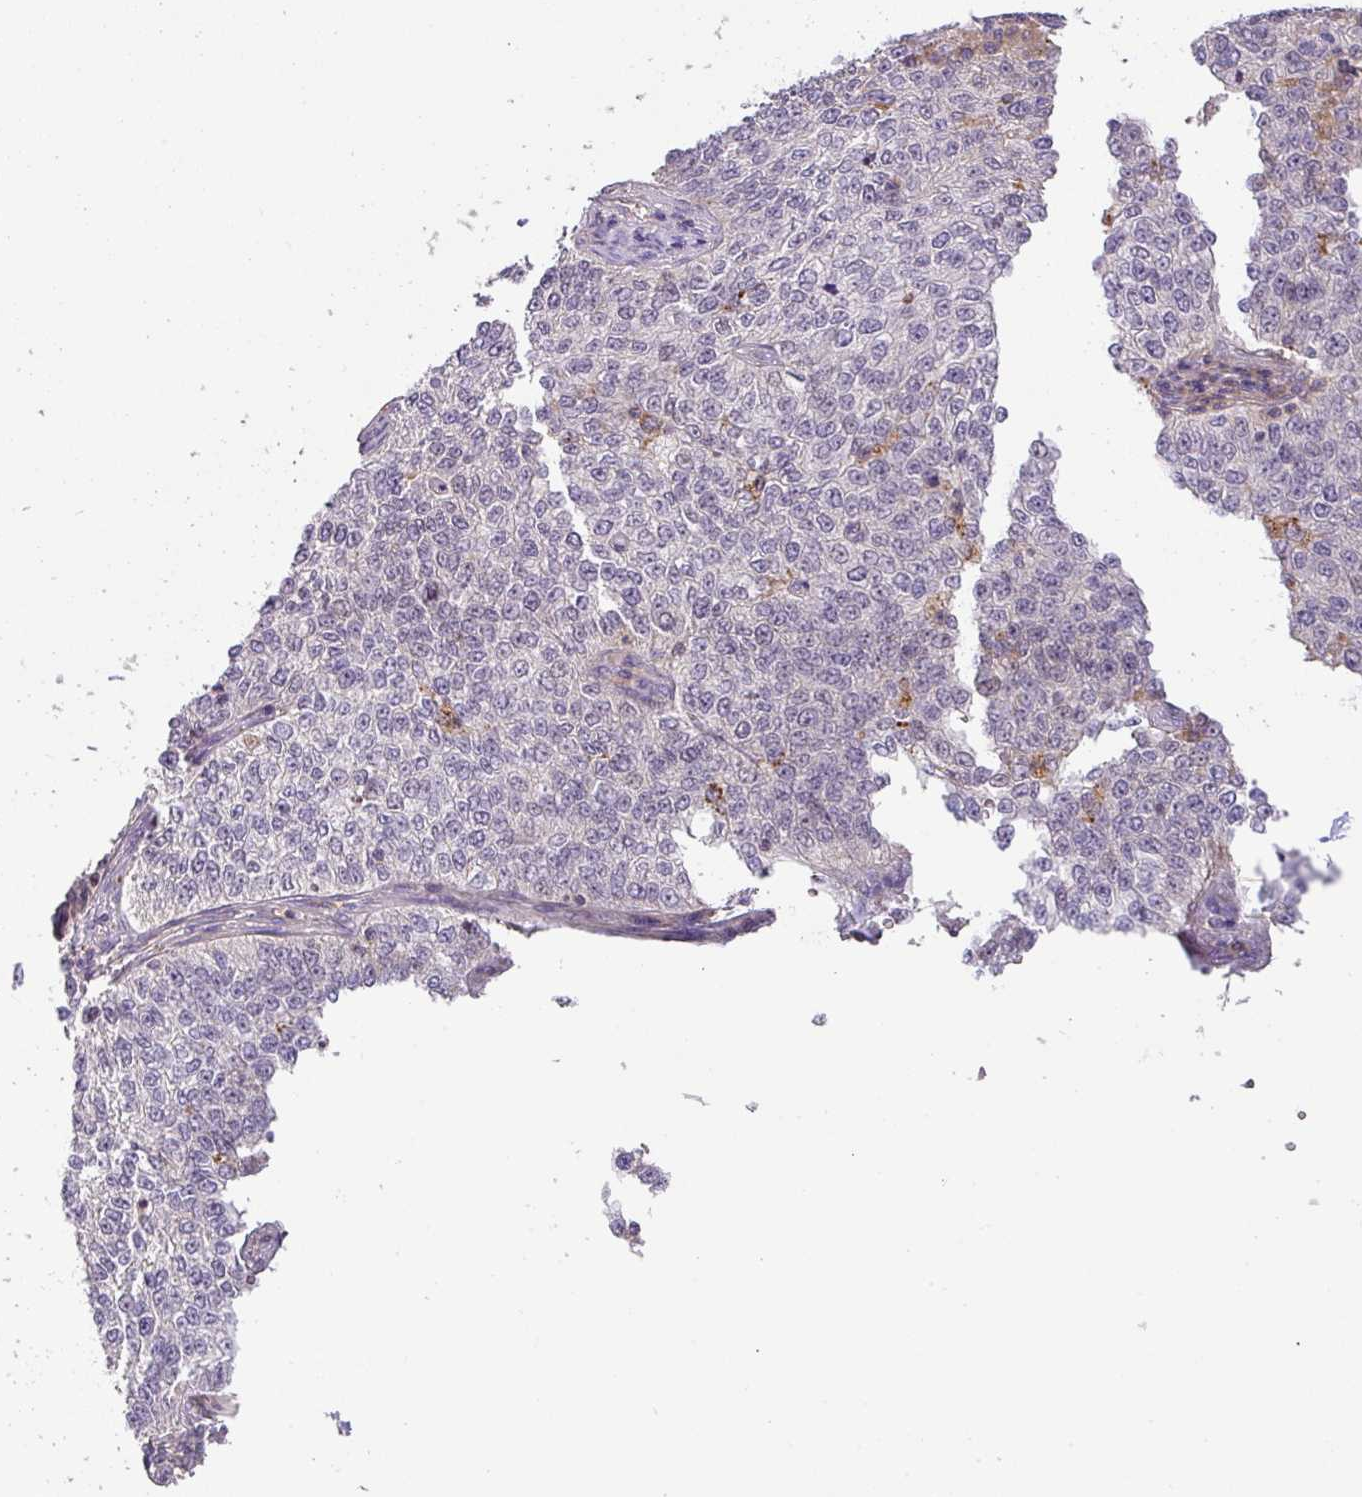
{"staining": {"intensity": "negative", "quantity": "none", "location": "none"}, "tissue": "cervical cancer", "cell_type": "Tumor cells", "image_type": "cancer", "snomed": [{"axis": "morphology", "description": "Squamous cell carcinoma, NOS"}, {"axis": "topography", "description": "Cervix"}], "caption": "Immunohistochemical staining of cervical squamous cell carcinoma displays no significant staining in tumor cells. Nuclei are stained in blue.", "gene": "HOXC13", "patient": {"sex": "female", "age": 35}}